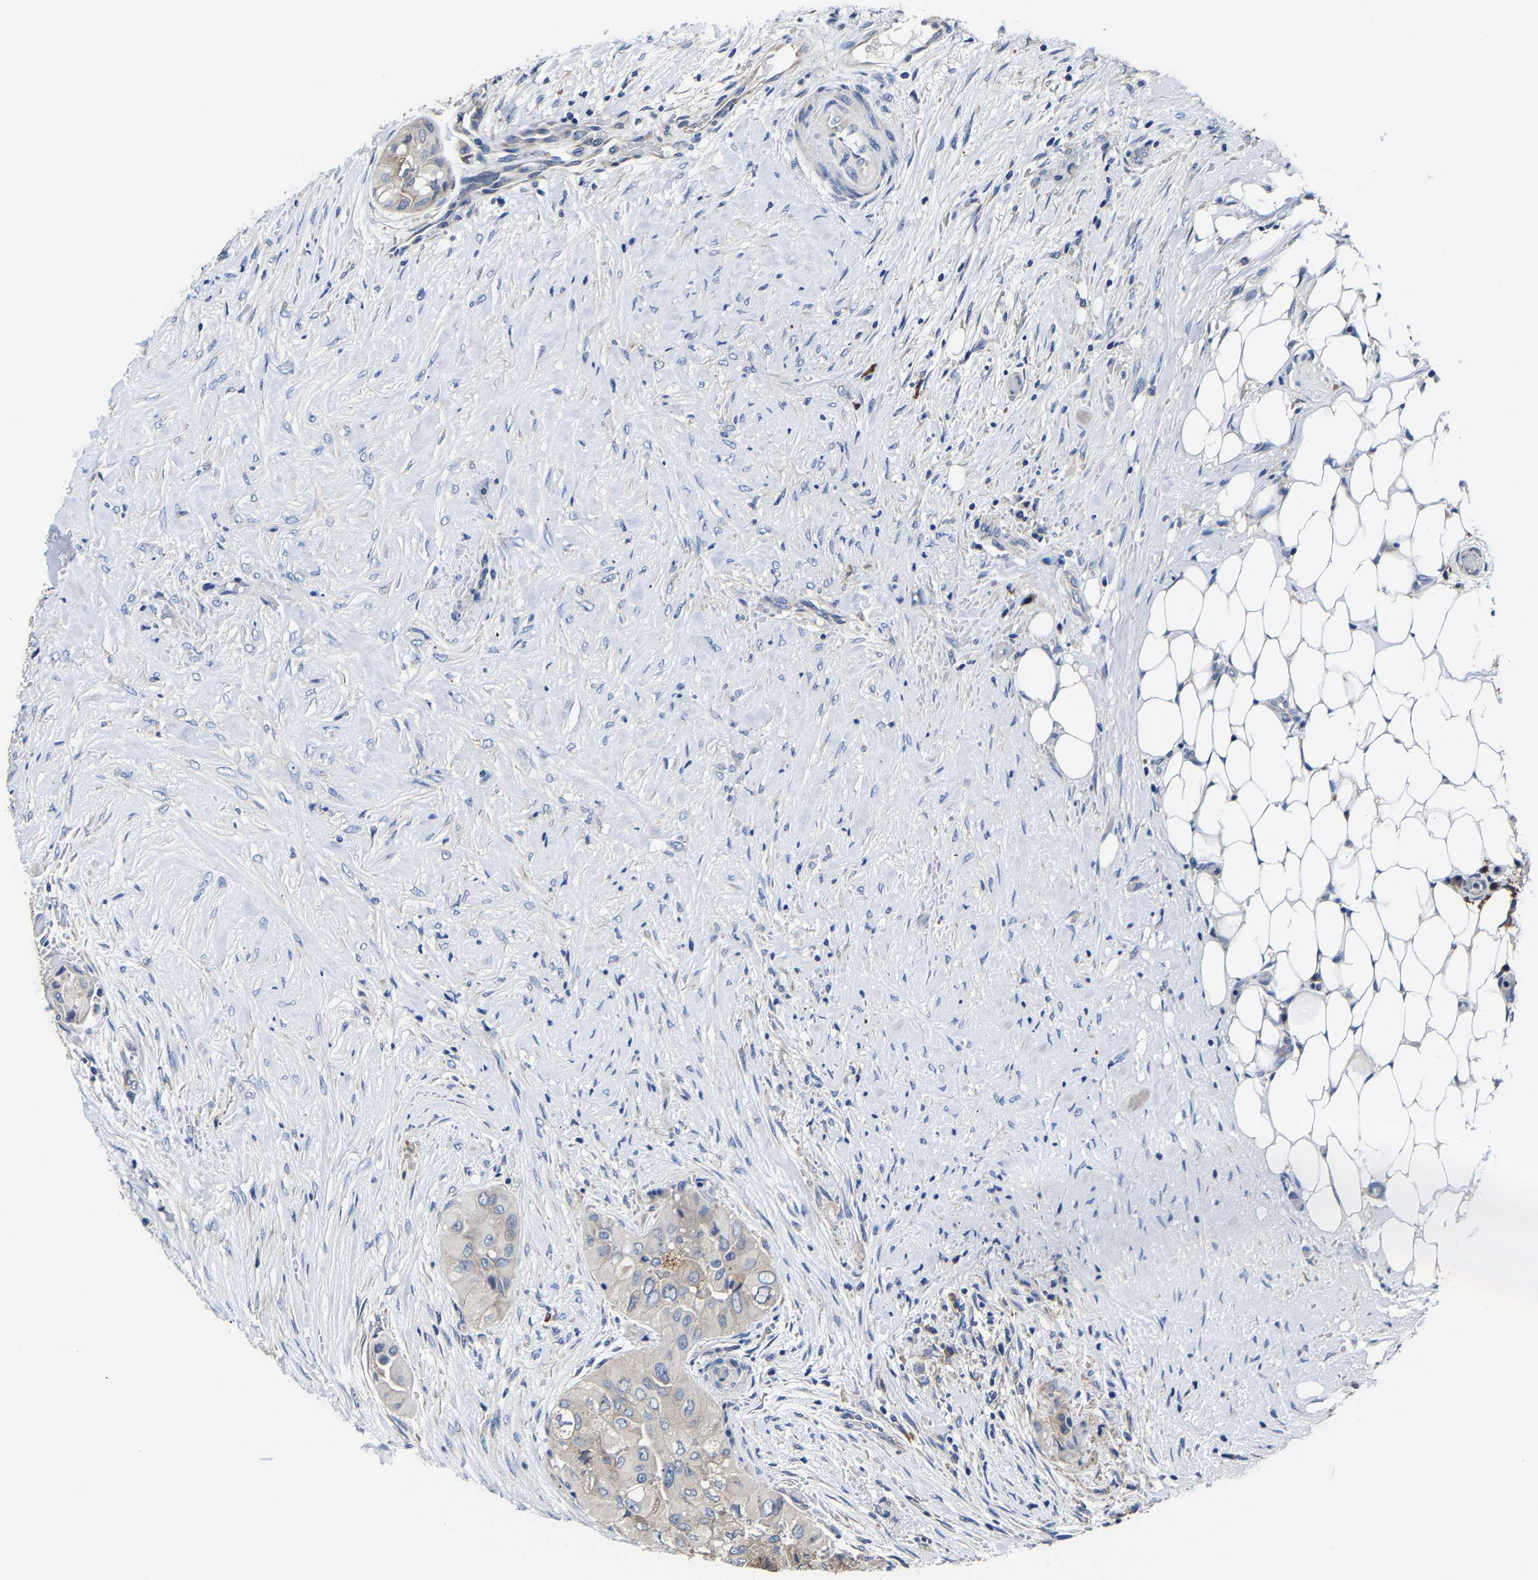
{"staining": {"intensity": "negative", "quantity": "none", "location": "none"}, "tissue": "thyroid cancer", "cell_type": "Tumor cells", "image_type": "cancer", "snomed": [{"axis": "morphology", "description": "Papillary adenocarcinoma, NOS"}, {"axis": "topography", "description": "Thyroid gland"}], "caption": "Immunohistochemical staining of papillary adenocarcinoma (thyroid) reveals no significant expression in tumor cells.", "gene": "SRPK2", "patient": {"sex": "female", "age": 59}}